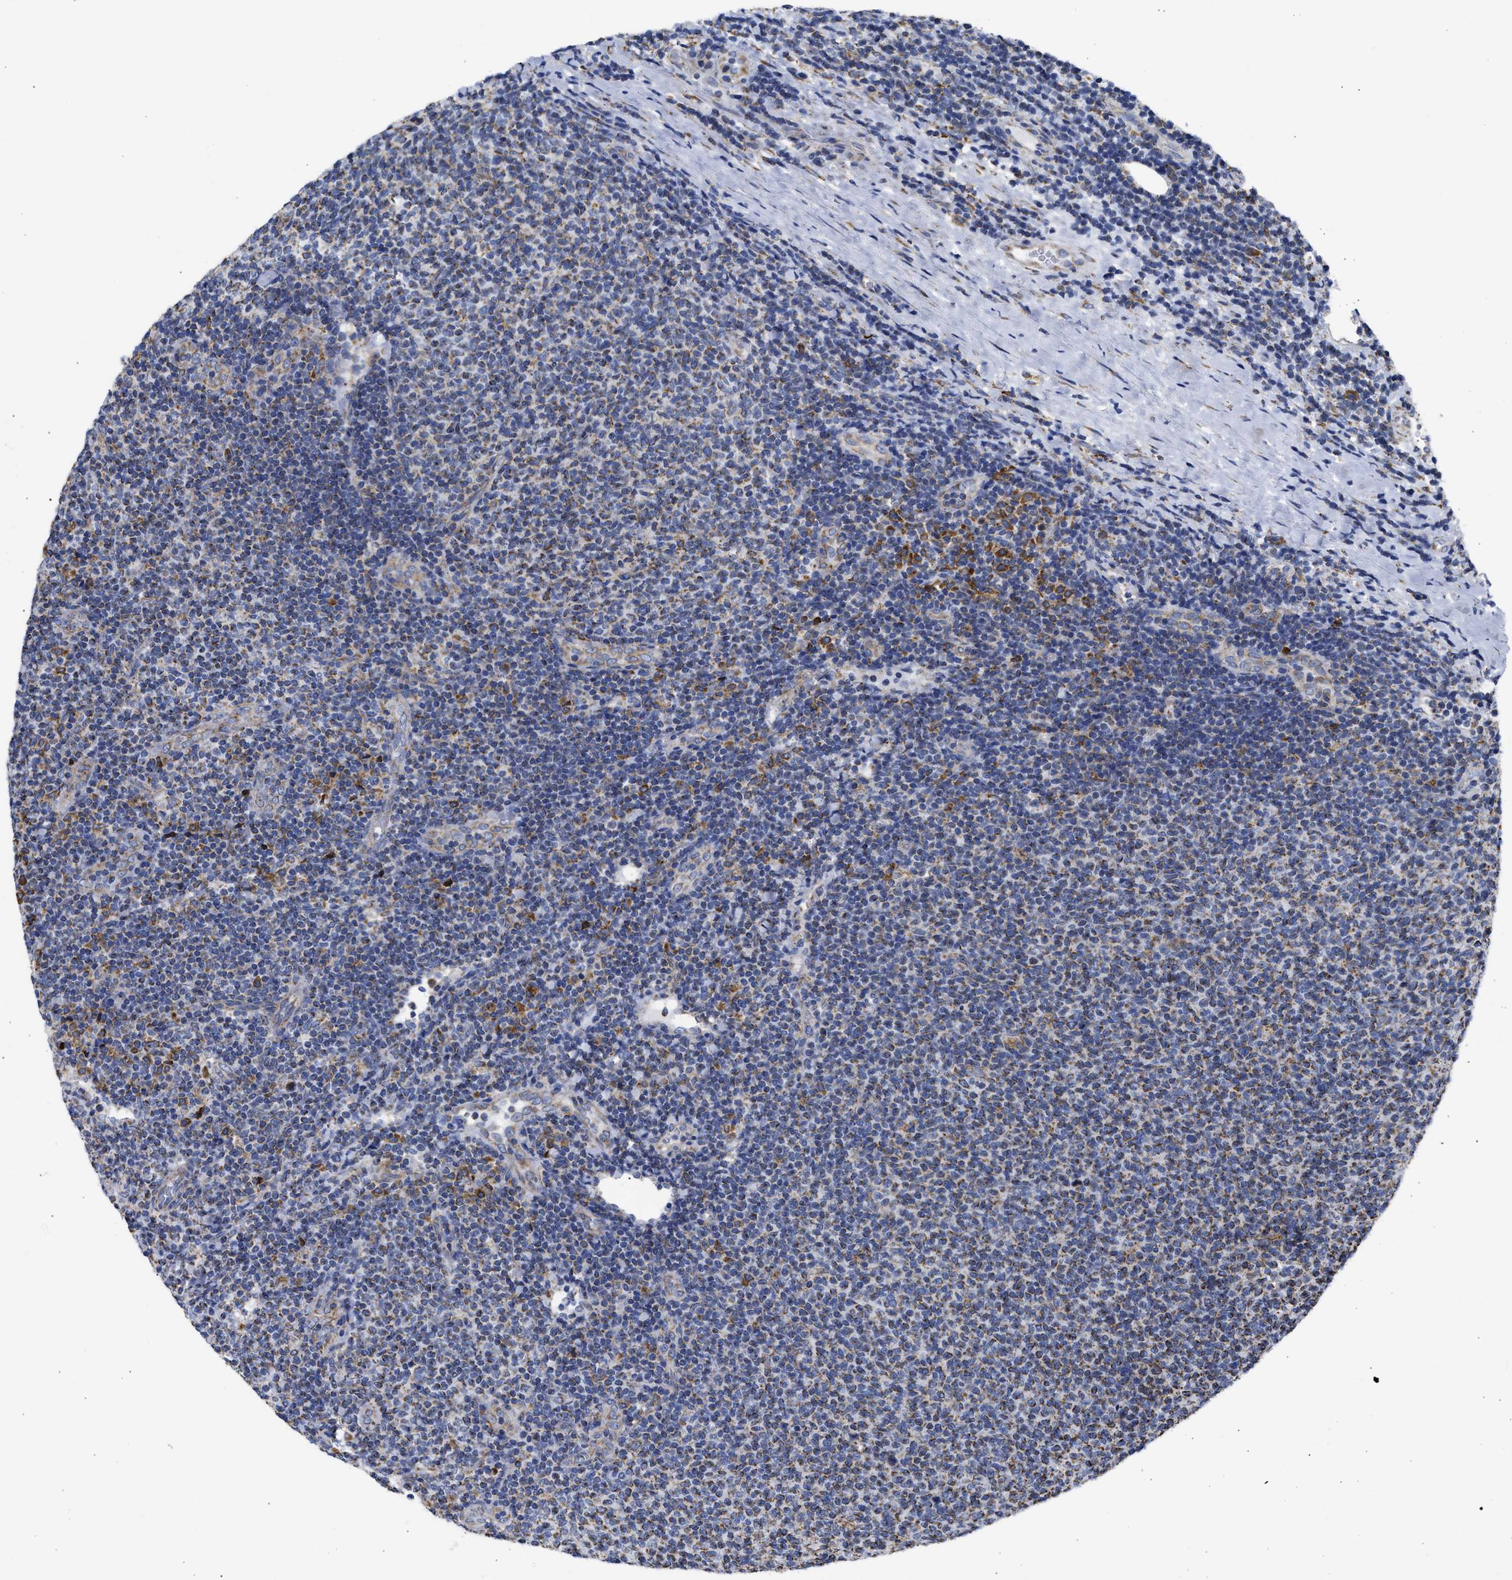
{"staining": {"intensity": "moderate", "quantity": ">75%", "location": "cytoplasmic/membranous"}, "tissue": "lymphoma", "cell_type": "Tumor cells", "image_type": "cancer", "snomed": [{"axis": "morphology", "description": "Malignant lymphoma, non-Hodgkin's type, Low grade"}, {"axis": "topography", "description": "Lymph node"}], "caption": "The image exhibits staining of malignant lymphoma, non-Hodgkin's type (low-grade), revealing moderate cytoplasmic/membranous protein positivity (brown color) within tumor cells. The staining was performed using DAB (3,3'-diaminobenzidine) to visualize the protein expression in brown, while the nuclei were stained in blue with hematoxylin (Magnification: 20x).", "gene": "CYCS", "patient": {"sex": "male", "age": 66}}